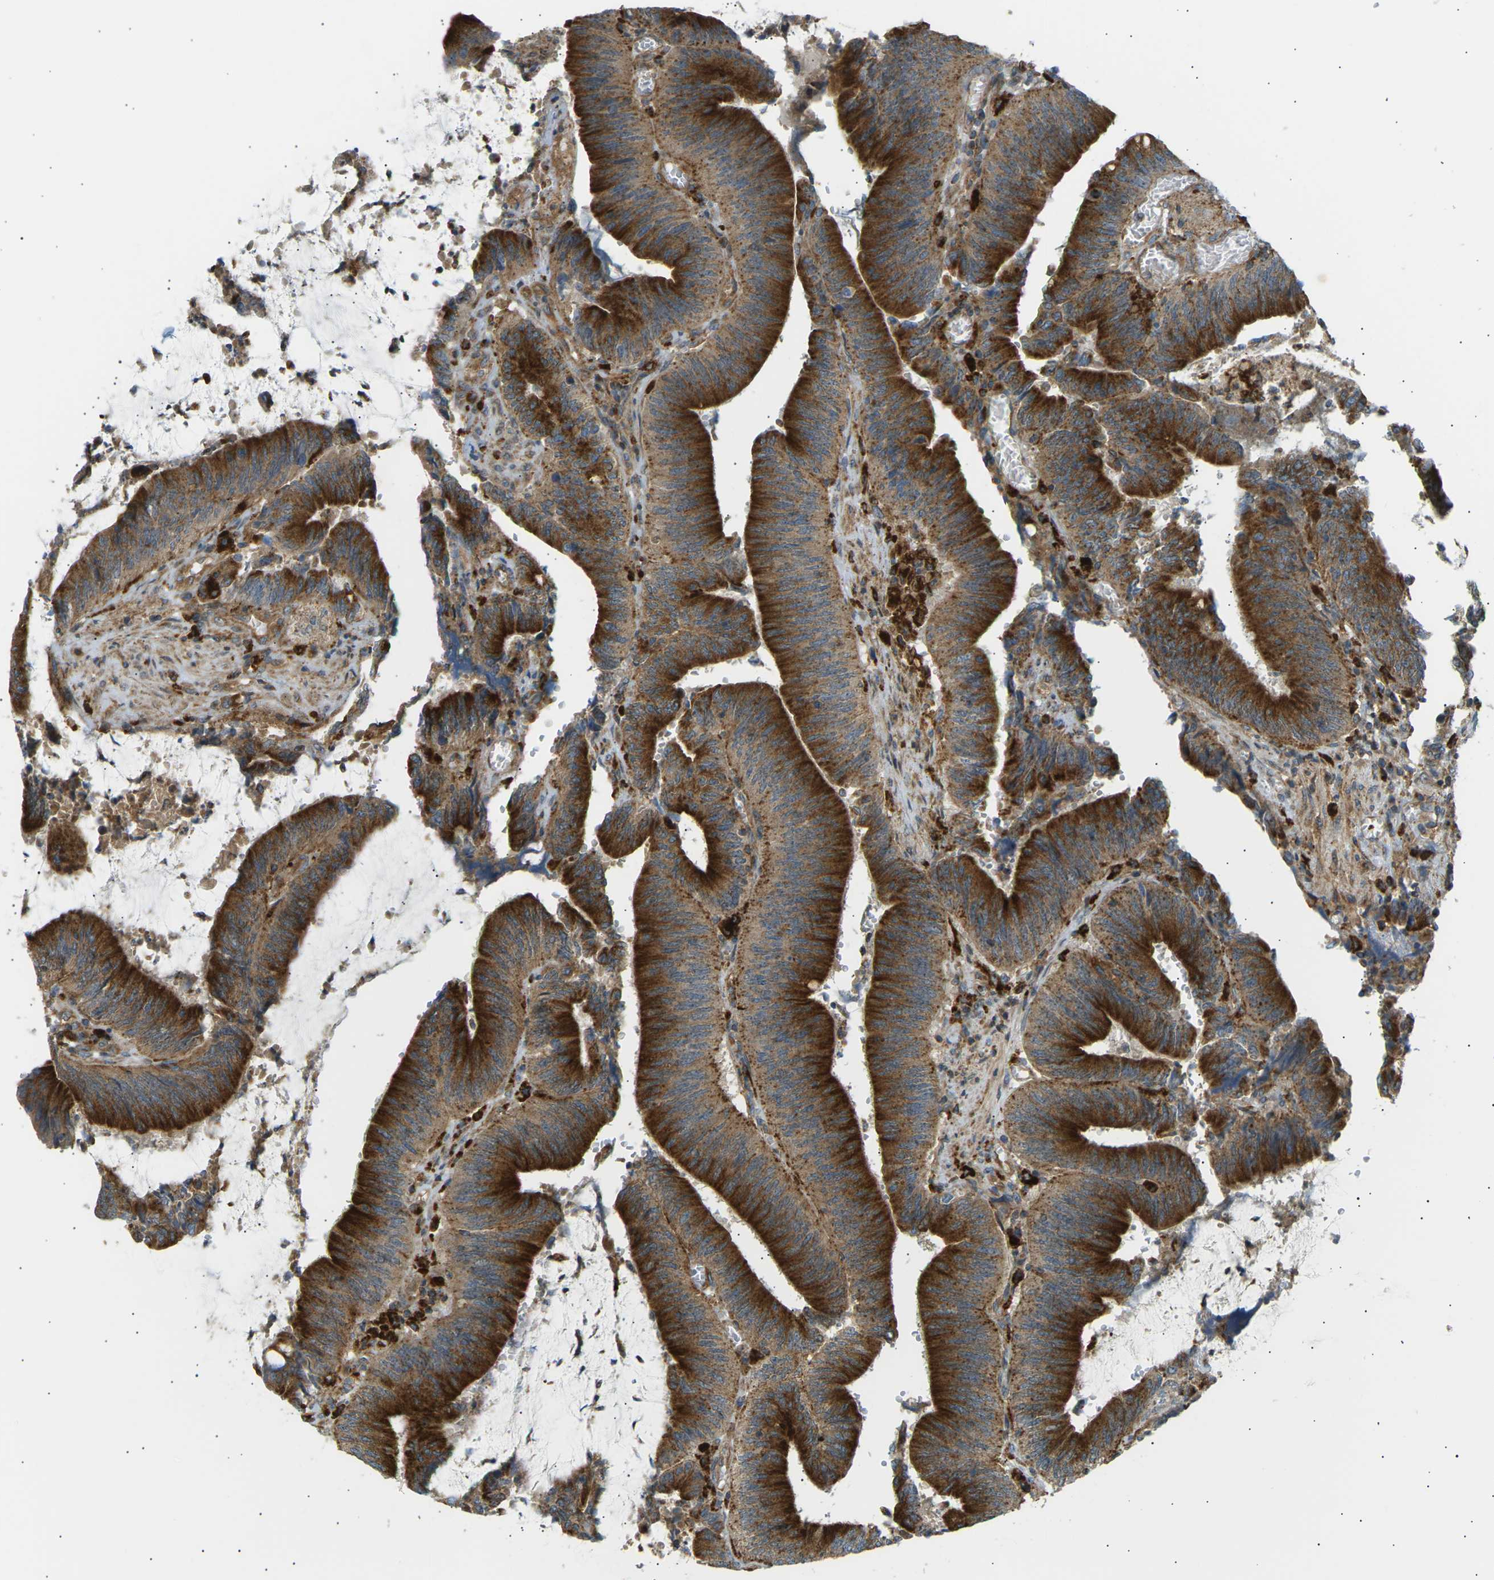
{"staining": {"intensity": "strong", "quantity": "25%-75%", "location": "cytoplasmic/membranous"}, "tissue": "colorectal cancer", "cell_type": "Tumor cells", "image_type": "cancer", "snomed": [{"axis": "morphology", "description": "Normal tissue, NOS"}, {"axis": "morphology", "description": "Adenocarcinoma, NOS"}, {"axis": "topography", "description": "Rectum"}], "caption": "Immunohistochemistry (DAB (3,3'-diaminobenzidine)) staining of colorectal cancer (adenocarcinoma) reveals strong cytoplasmic/membranous protein positivity in about 25%-75% of tumor cells.", "gene": "CDK17", "patient": {"sex": "female", "age": 66}}